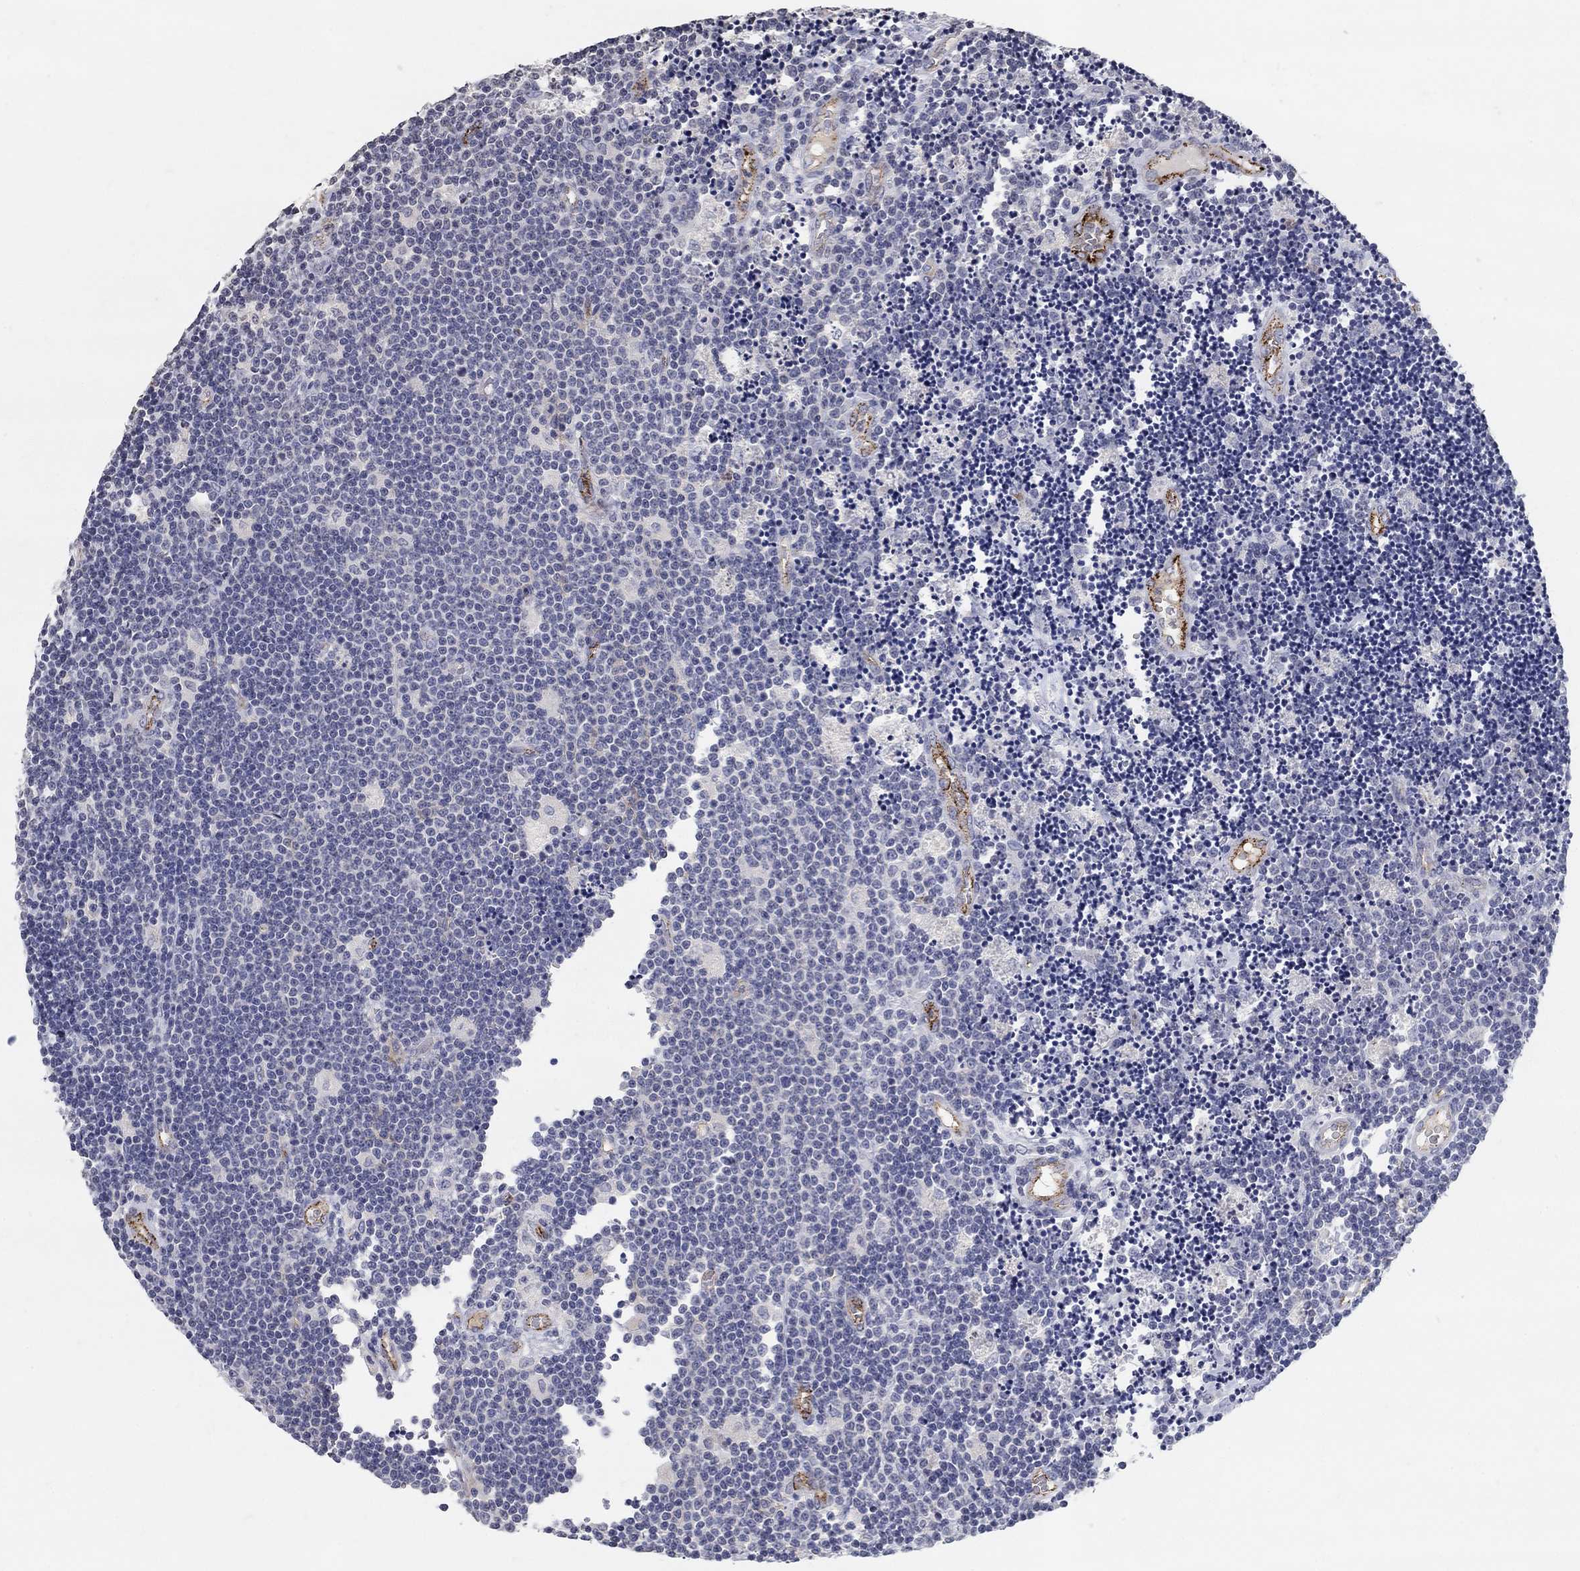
{"staining": {"intensity": "negative", "quantity": "none", "location": "none"}, "tissue": "lymphoma", "cell_type": "Tumor cells", "image_type": "cancer", "snomed": [{"axis": "morphology", "description": "Malignant lymphoma, non-Hodgkin's type, Low grade"}, {"axis": "topography", "description": "Brain"}], "caption": "Human malignant lymphoma, non-Hodgkin's type (low-grade) stained for a protein using IHC demonstrates no positivity in tumor cells.", "gene": "TINAG", "patient": {"sex": "female", "age": 66}}